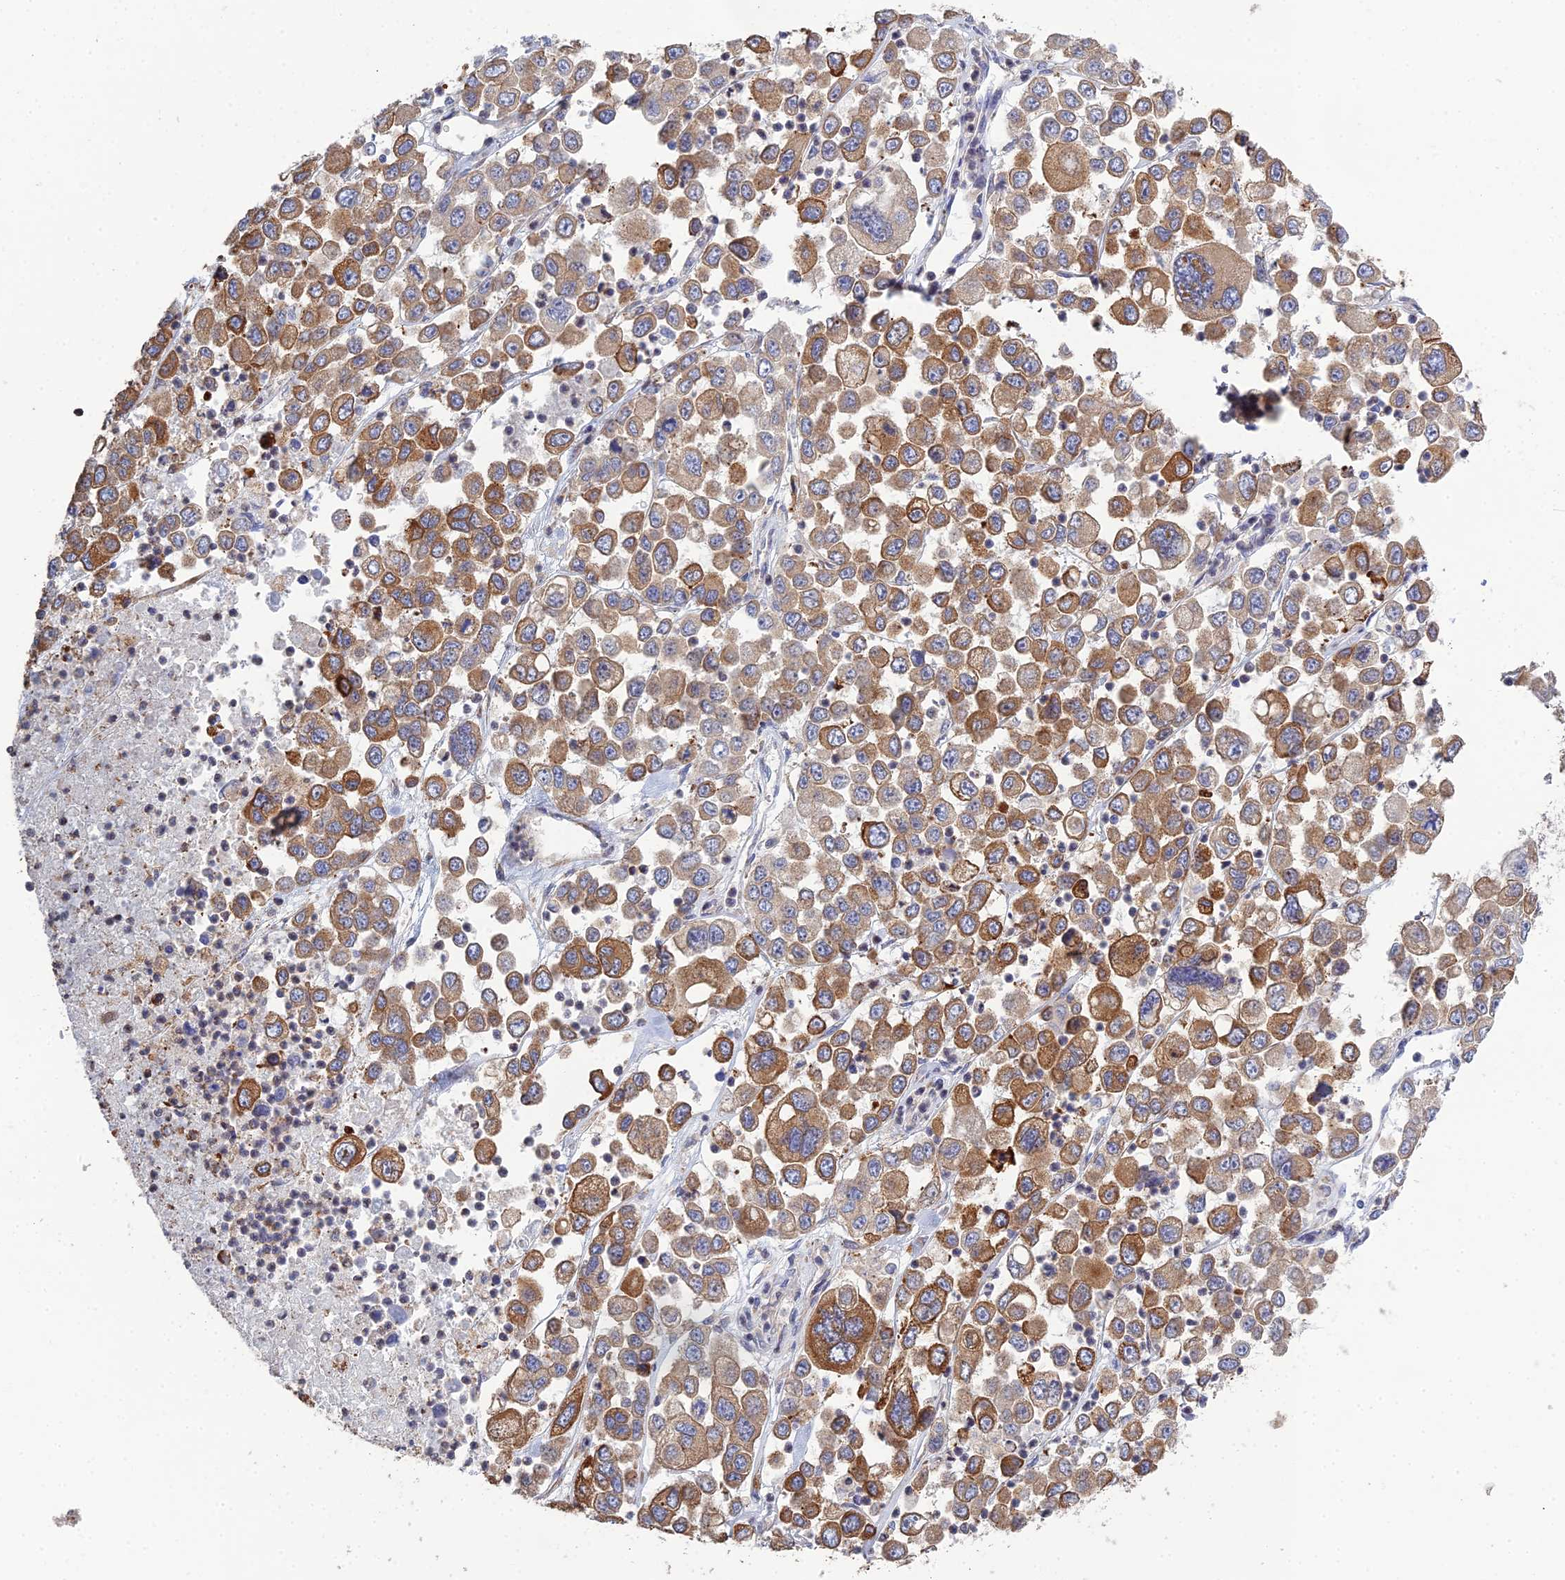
{"staining": {"intensity": "strong", "quantity": ">75%", "location": "cytoplasmic/membranous"}, "tissue": "melanoma", "cell_type": "Tumor cells", "image_type": "cancer", "snomed": [{"axis": "morphology", "description": "Malignant melanoma, Metastatic site"}, {"axis": "topography", "description": "Lymph node"}], "caption": "The photomicrograph shows staining of melanoma, revealing strong cytoplasmic/membranous protein staining (brown color) within tumor cells.", "gene": "TRAPPC6A", "patient": {"sex": "female", "age": 54}}